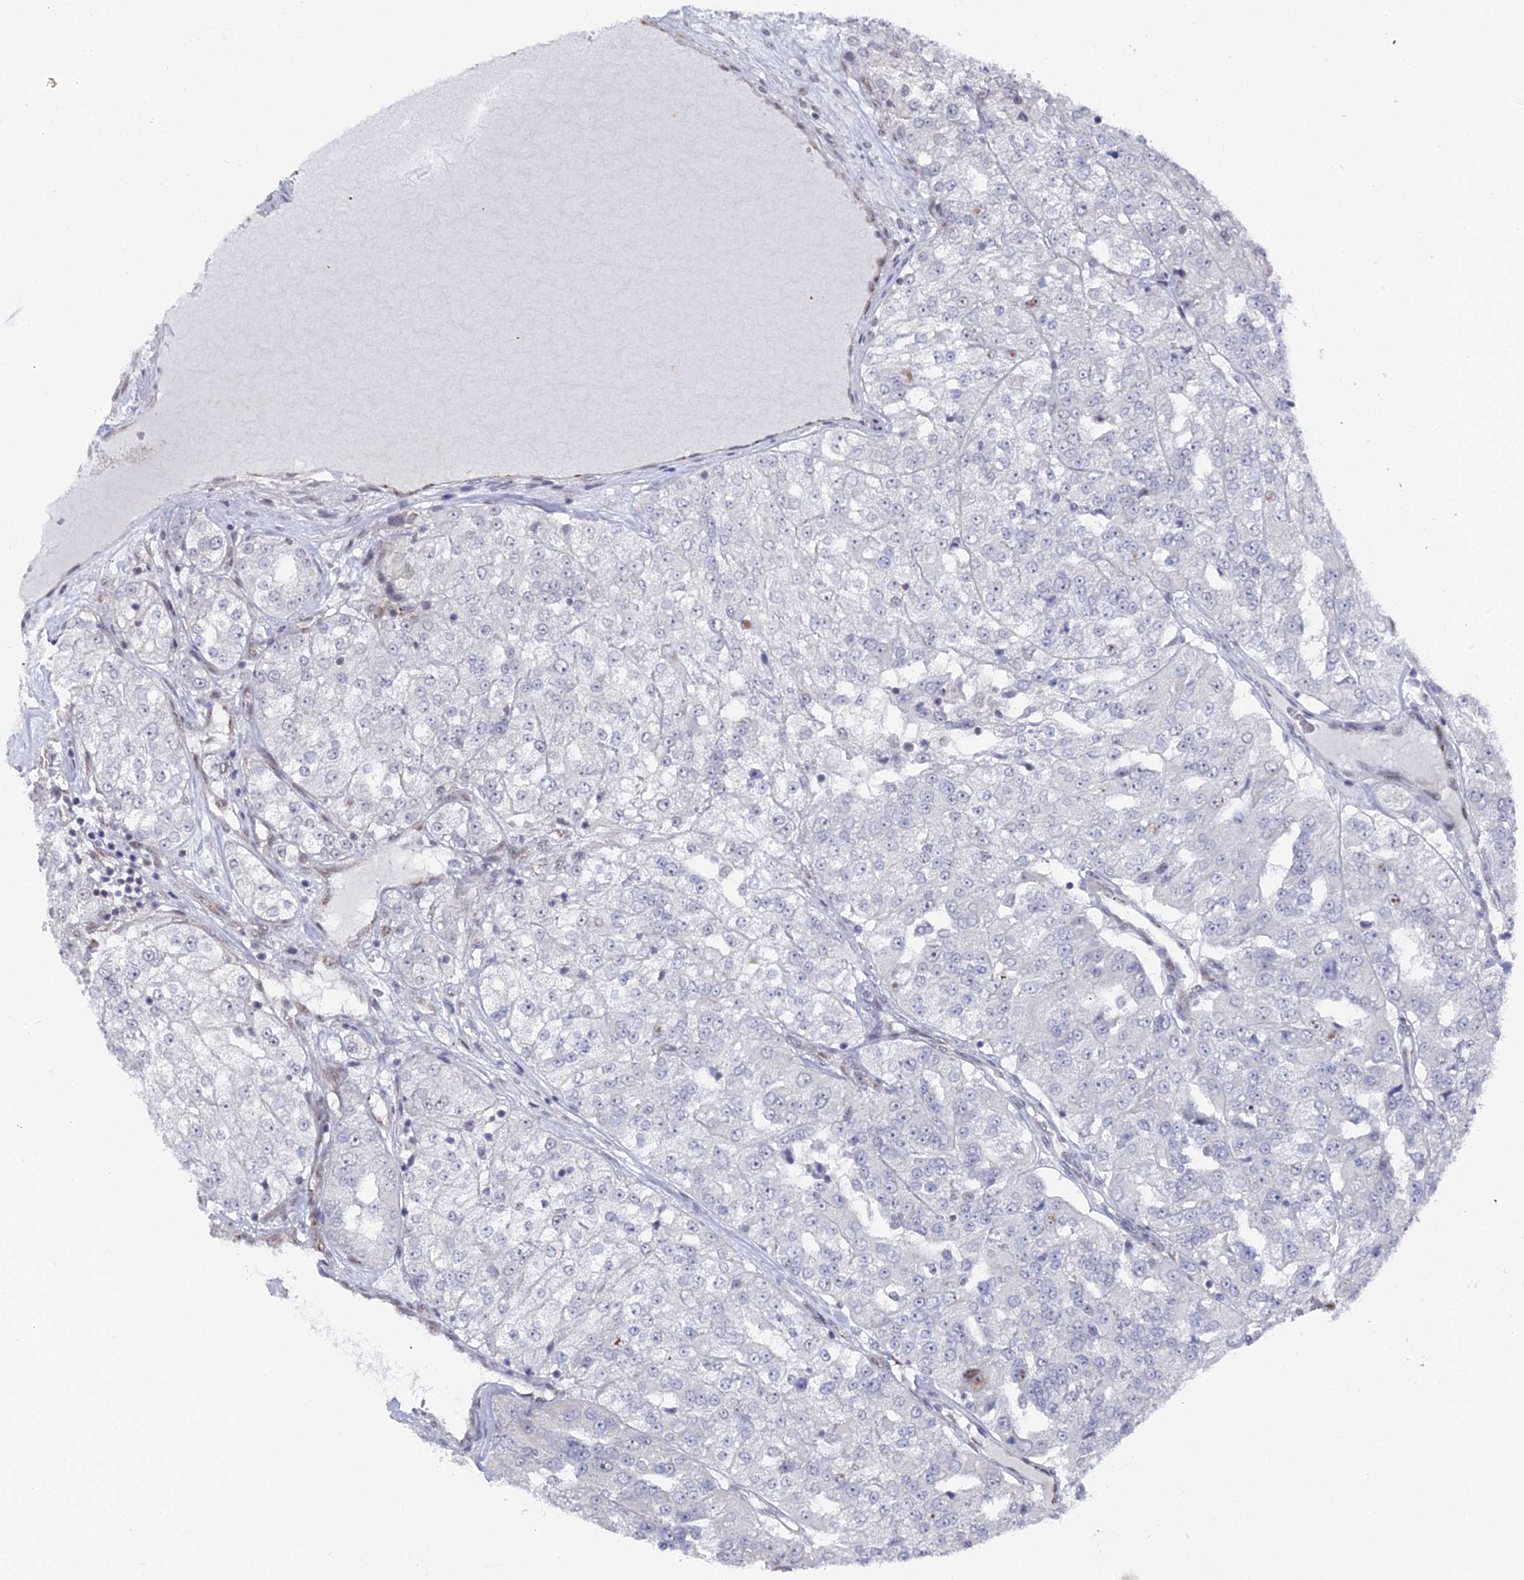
{"staining": {"intensity": "negative", "quantity": "none", "location": "none"}, "tissue": "renal cancer", "cell_type": "Tumor cells", "image_type": "cancer", "snomed": [{"axis": "morphology", "description": "Adenocarcinoma, NOS"}, {"axis": "topography", "description": "Kidney"}], "caption": "Tumor cells are negative for protein expression in human renal adenocarcinoma.", "gene": "FHIP2A", "patient": {"sex": "female", "age": 63}}